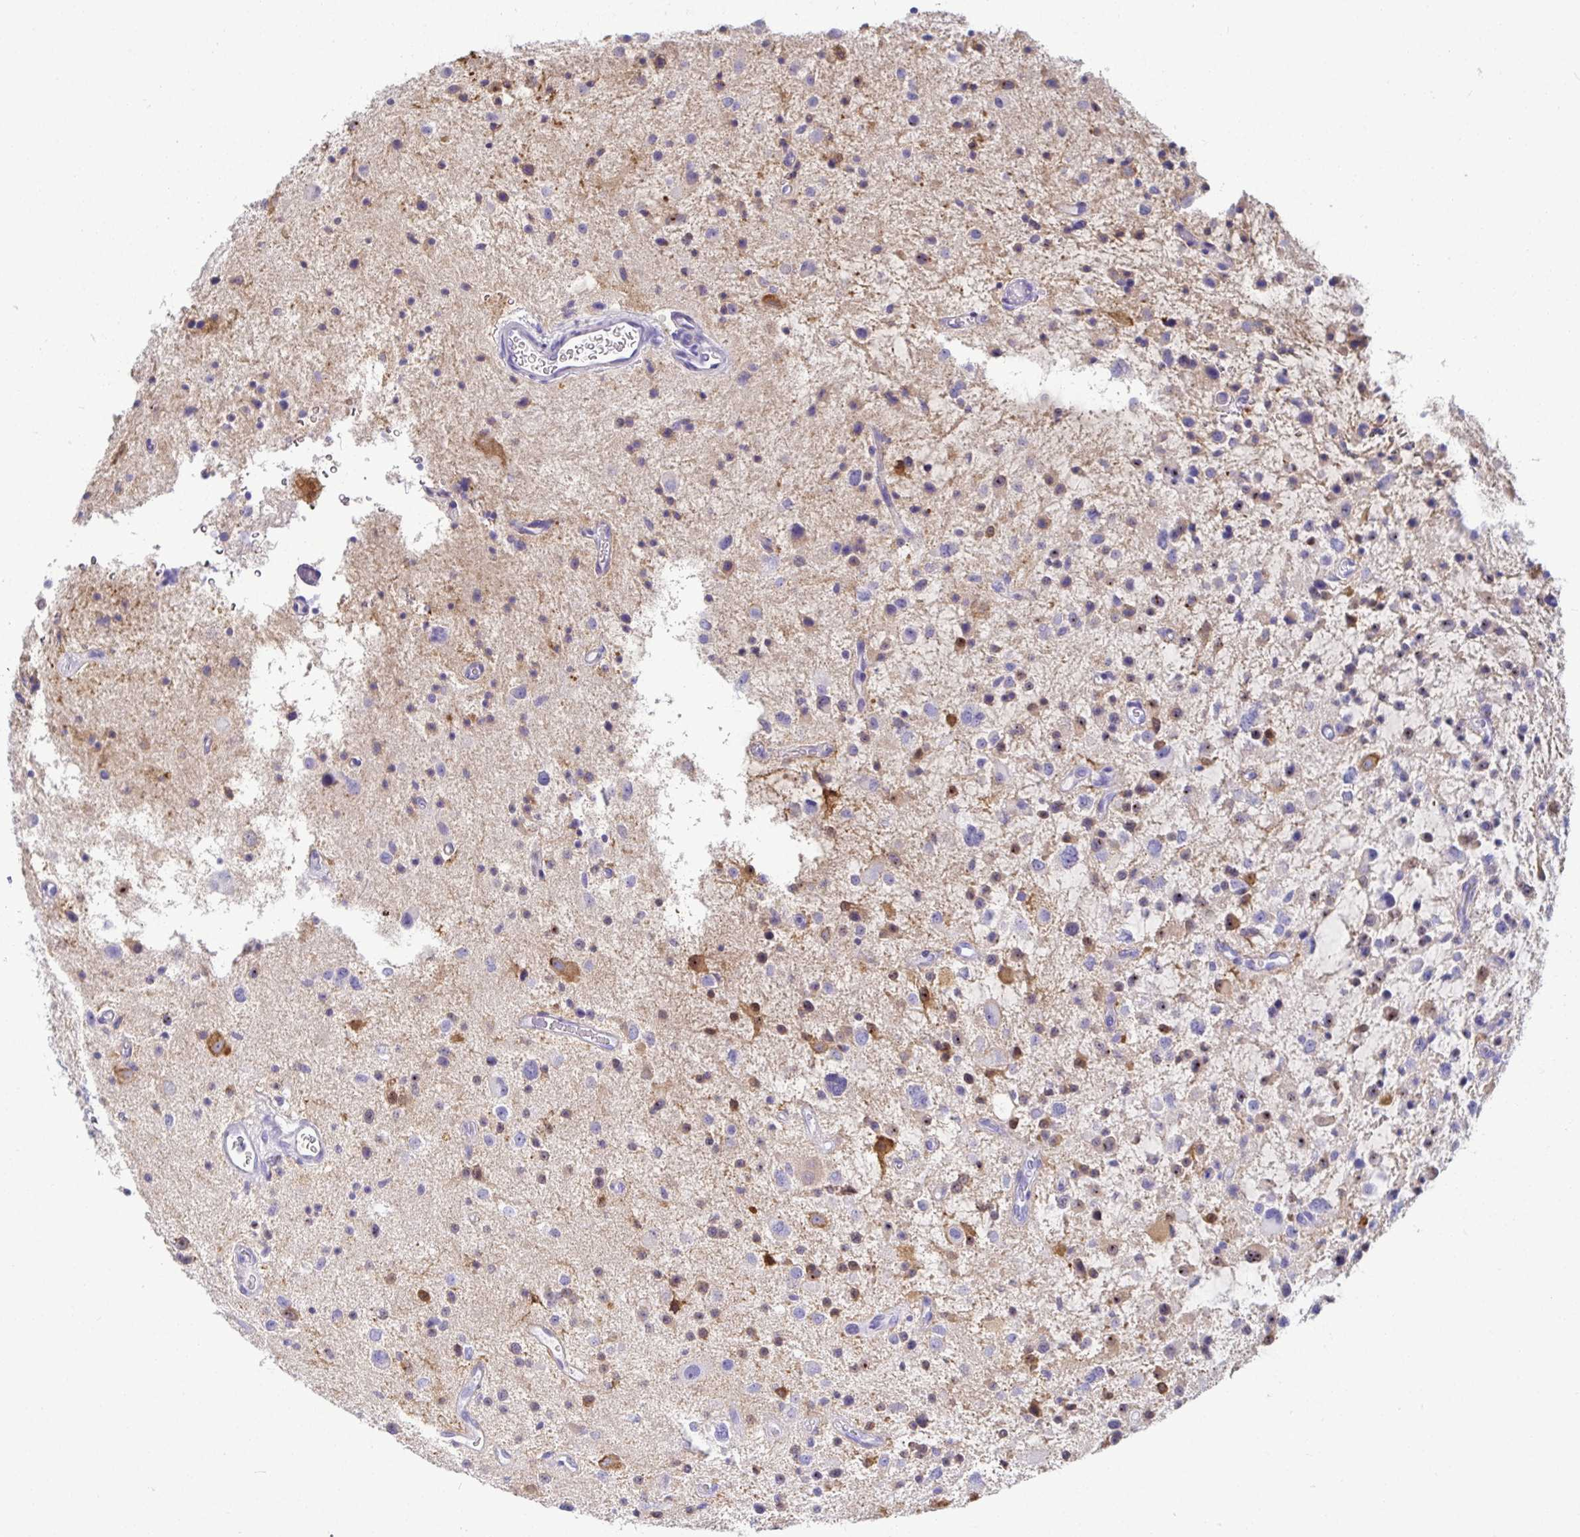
{"staining": {"intensity": "negative", "quantity": "none", "location": "none"}, "tissue": "glioma", "cell_type": "Tumor cells", "image_type": "cancer", "snomed": [{"axis": "morphology", "description": "Glioma, malignant, Low grade"}, {"axis": "topography", "description": "Brain"}], "caption": "A photomicrograph of human glioma is negative for staining in tumor cells. Nuclei are stained in blue.", "gene": "TMEM241", "patient": {"sex": "male", "age": 43}}